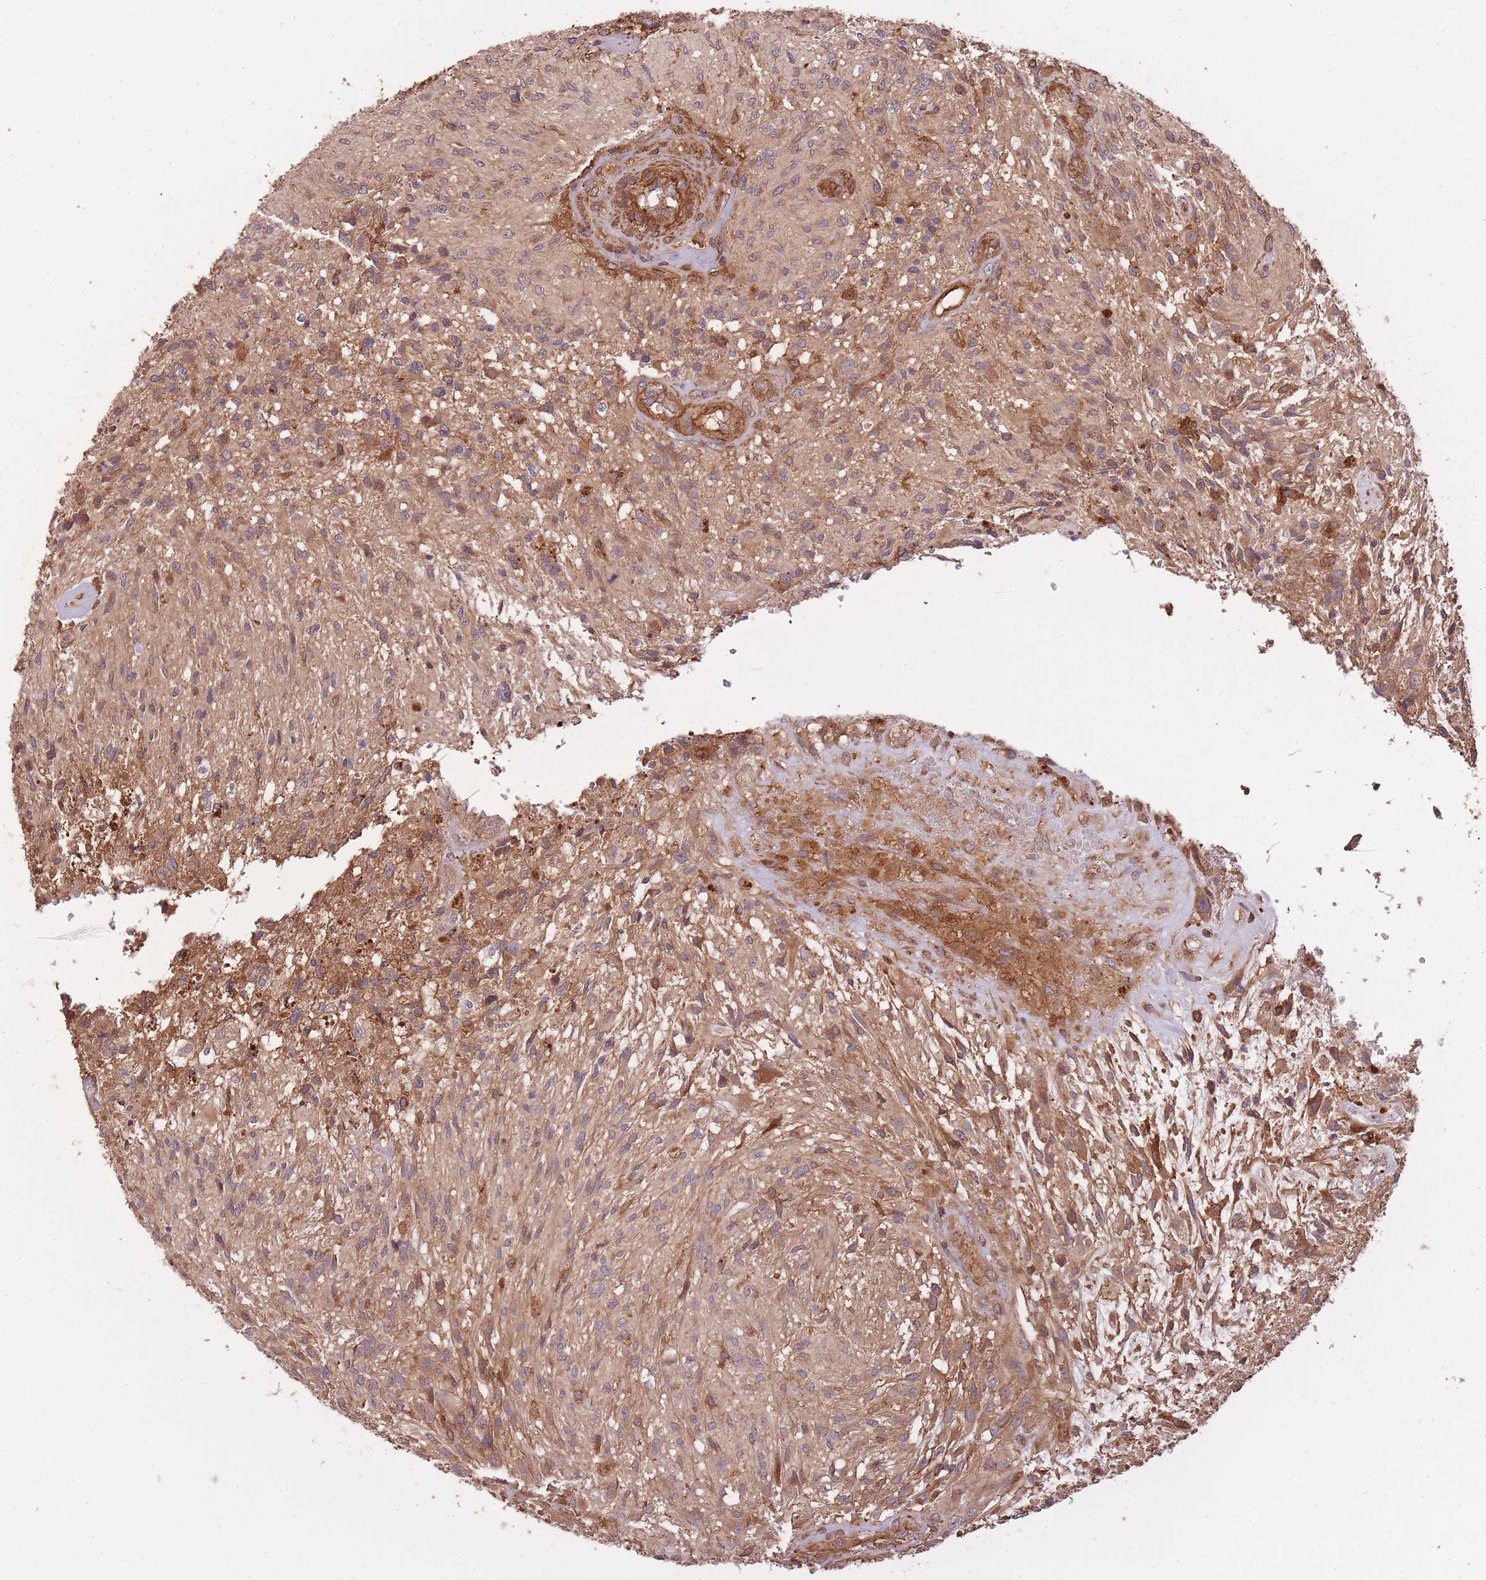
{"staining": {"intensity": "moderate", "quantity": "<25%", "location": "cytoplasmic/membranous"}, "tissue": "glioma", "cell_type": "Tumor cells", "image_type": "cancer", "snomed": [{"axis": "morphology", "description": "Glioma, malignant, High grade"}, {"axis": "topography", "description": "Brain"}], "caption": "This is an image of immunohistochemistry (IHC) staining of glioma, which shows moderate positivity in the cytoplasmic/membranous of tumor cells.", "gene": "ARMH3", "patient": {"sex": "male", "age": 56}}